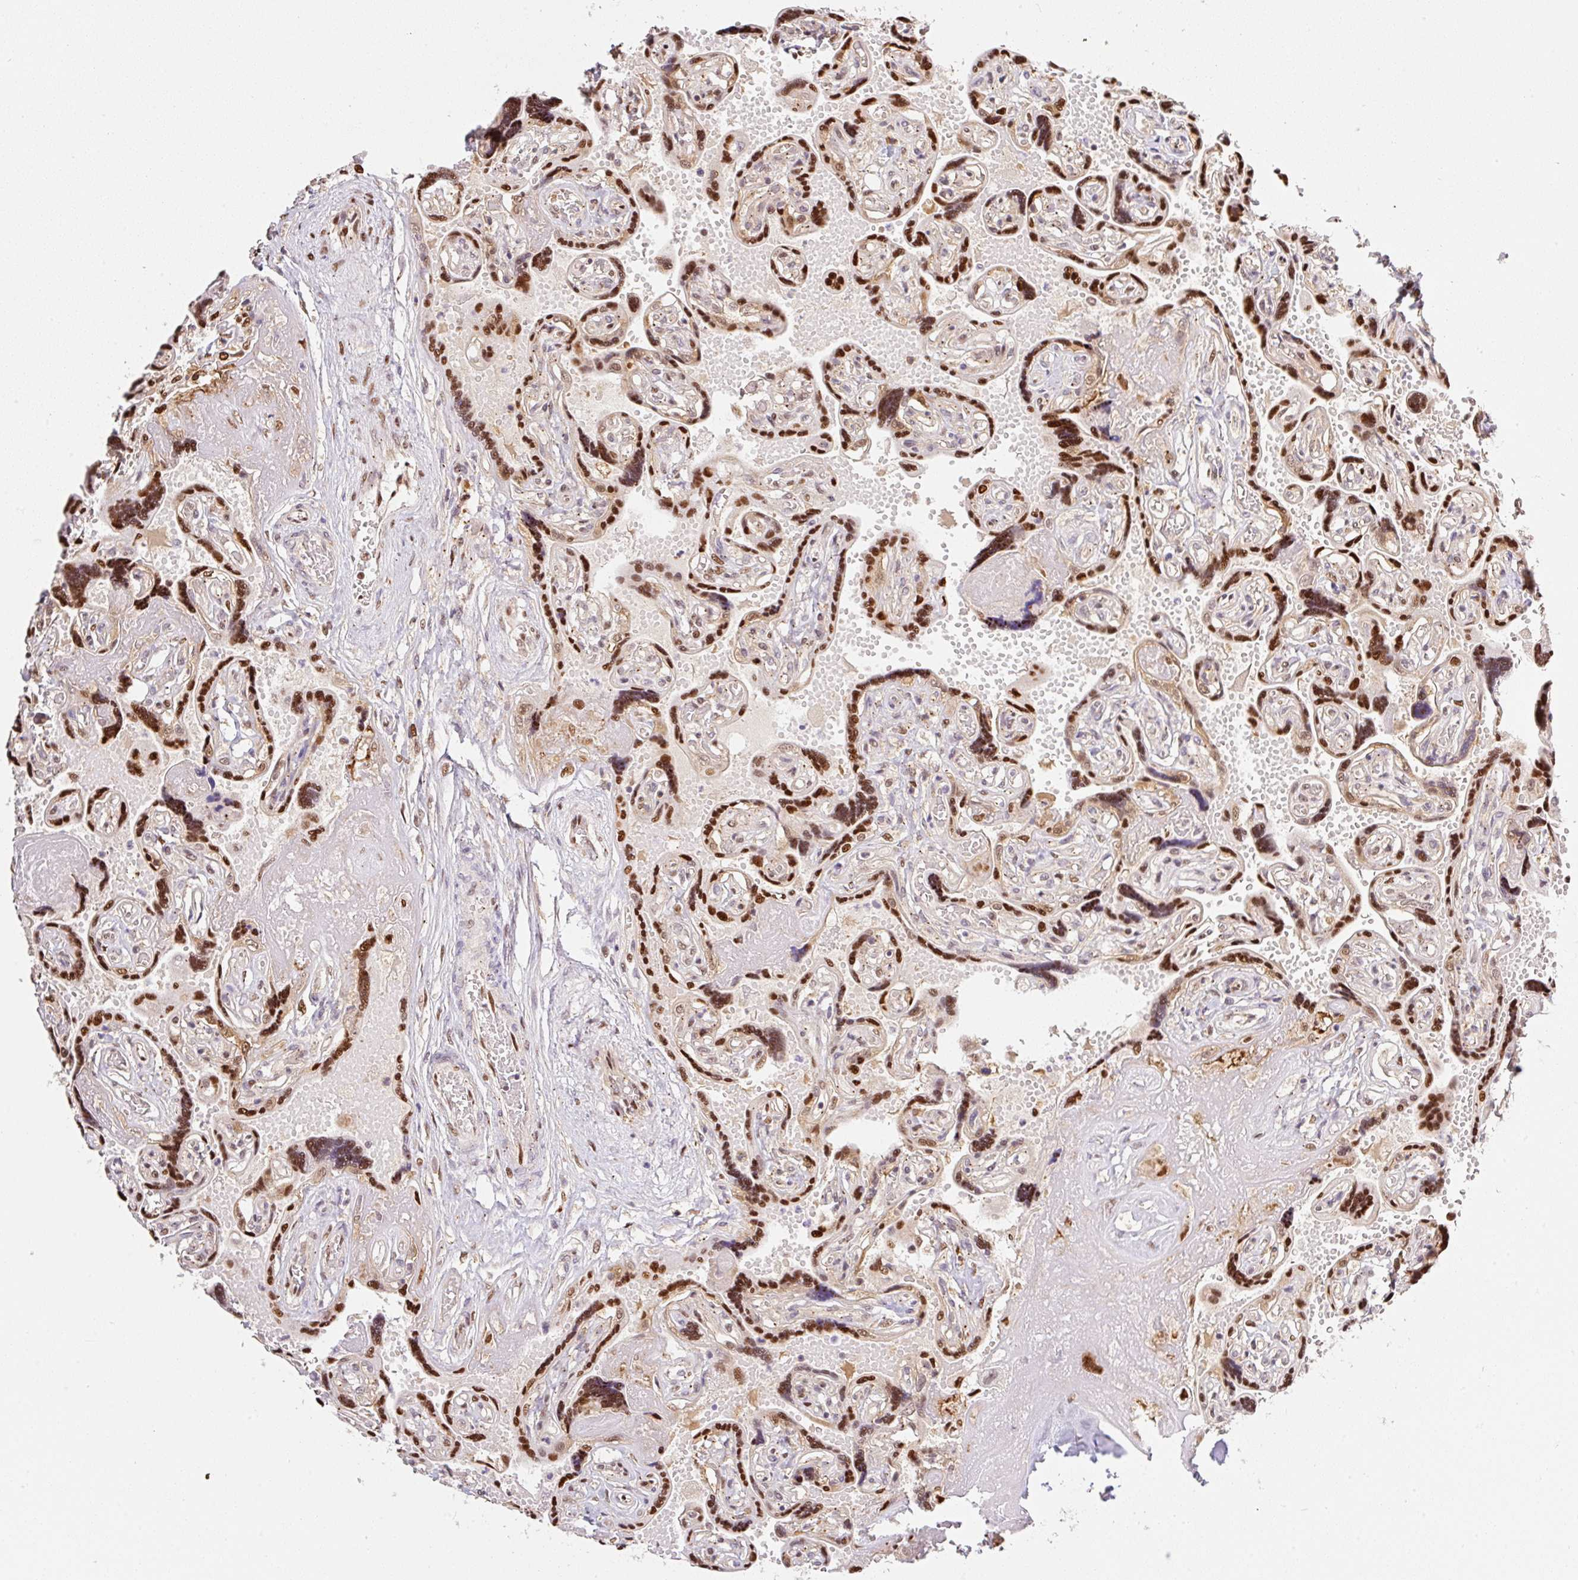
{"staining": {"intensity": "strong", "quantity": ">75%", "location": "nuclear"}, "tissue": "placenta", "cell_type": "Trophoblastic cells", "image_type": "normal", "snomed": [{"axis": "morphology", "description": "Normal tissue, NOS"}, {"axis": "topography", "description": "Placenta"}], "caption": "Placenta was stained to show a protein in brown. There is high levels of strong nuclear positivity in about >75% of trophoblastic cells. (Stains: DAB in brown, nuclei in blue, Microscopy: brightfield microscopy at high magnification).", "gene": "GPR139", "patient": {"sex": "female", "age": 32}}